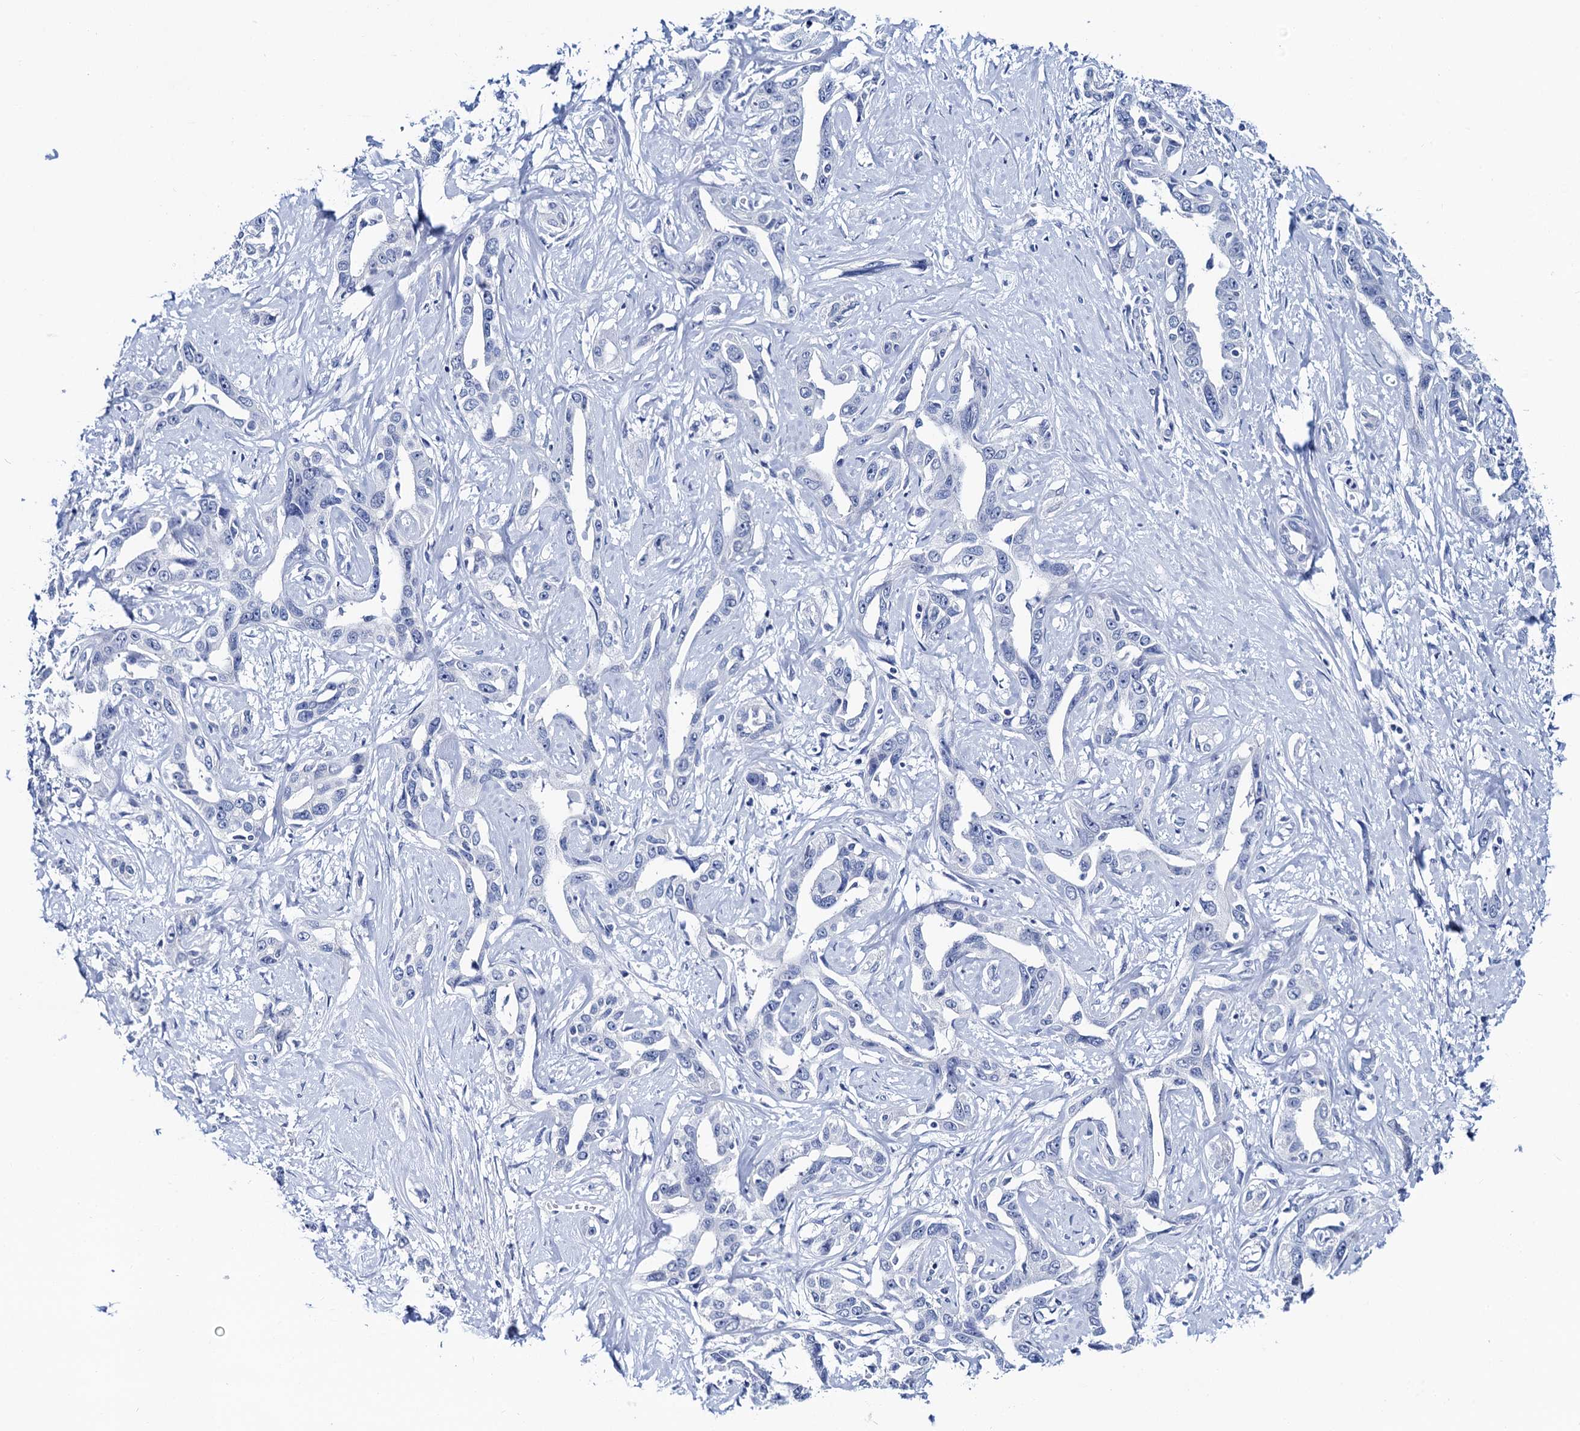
{"staining": {"intensity": "negative", "quantity": "none", "location": "none"}, "tissue": "liver cancer", "cell_type": "Tumor cells", "image_type": "cancer", "snomed": [{"axis": "morphology", "description": "Cholangiocarcinoma"}, {"axis": "topography", "description": "Liver"}], "caption": "IHC histopathology image of neoplastic tissue: human liver cancer stained with DAB demonstrates no significant protein positivity in tumor cells.", "gene": "LYPD3", "patient": {"sex": "male", "age": 59}}